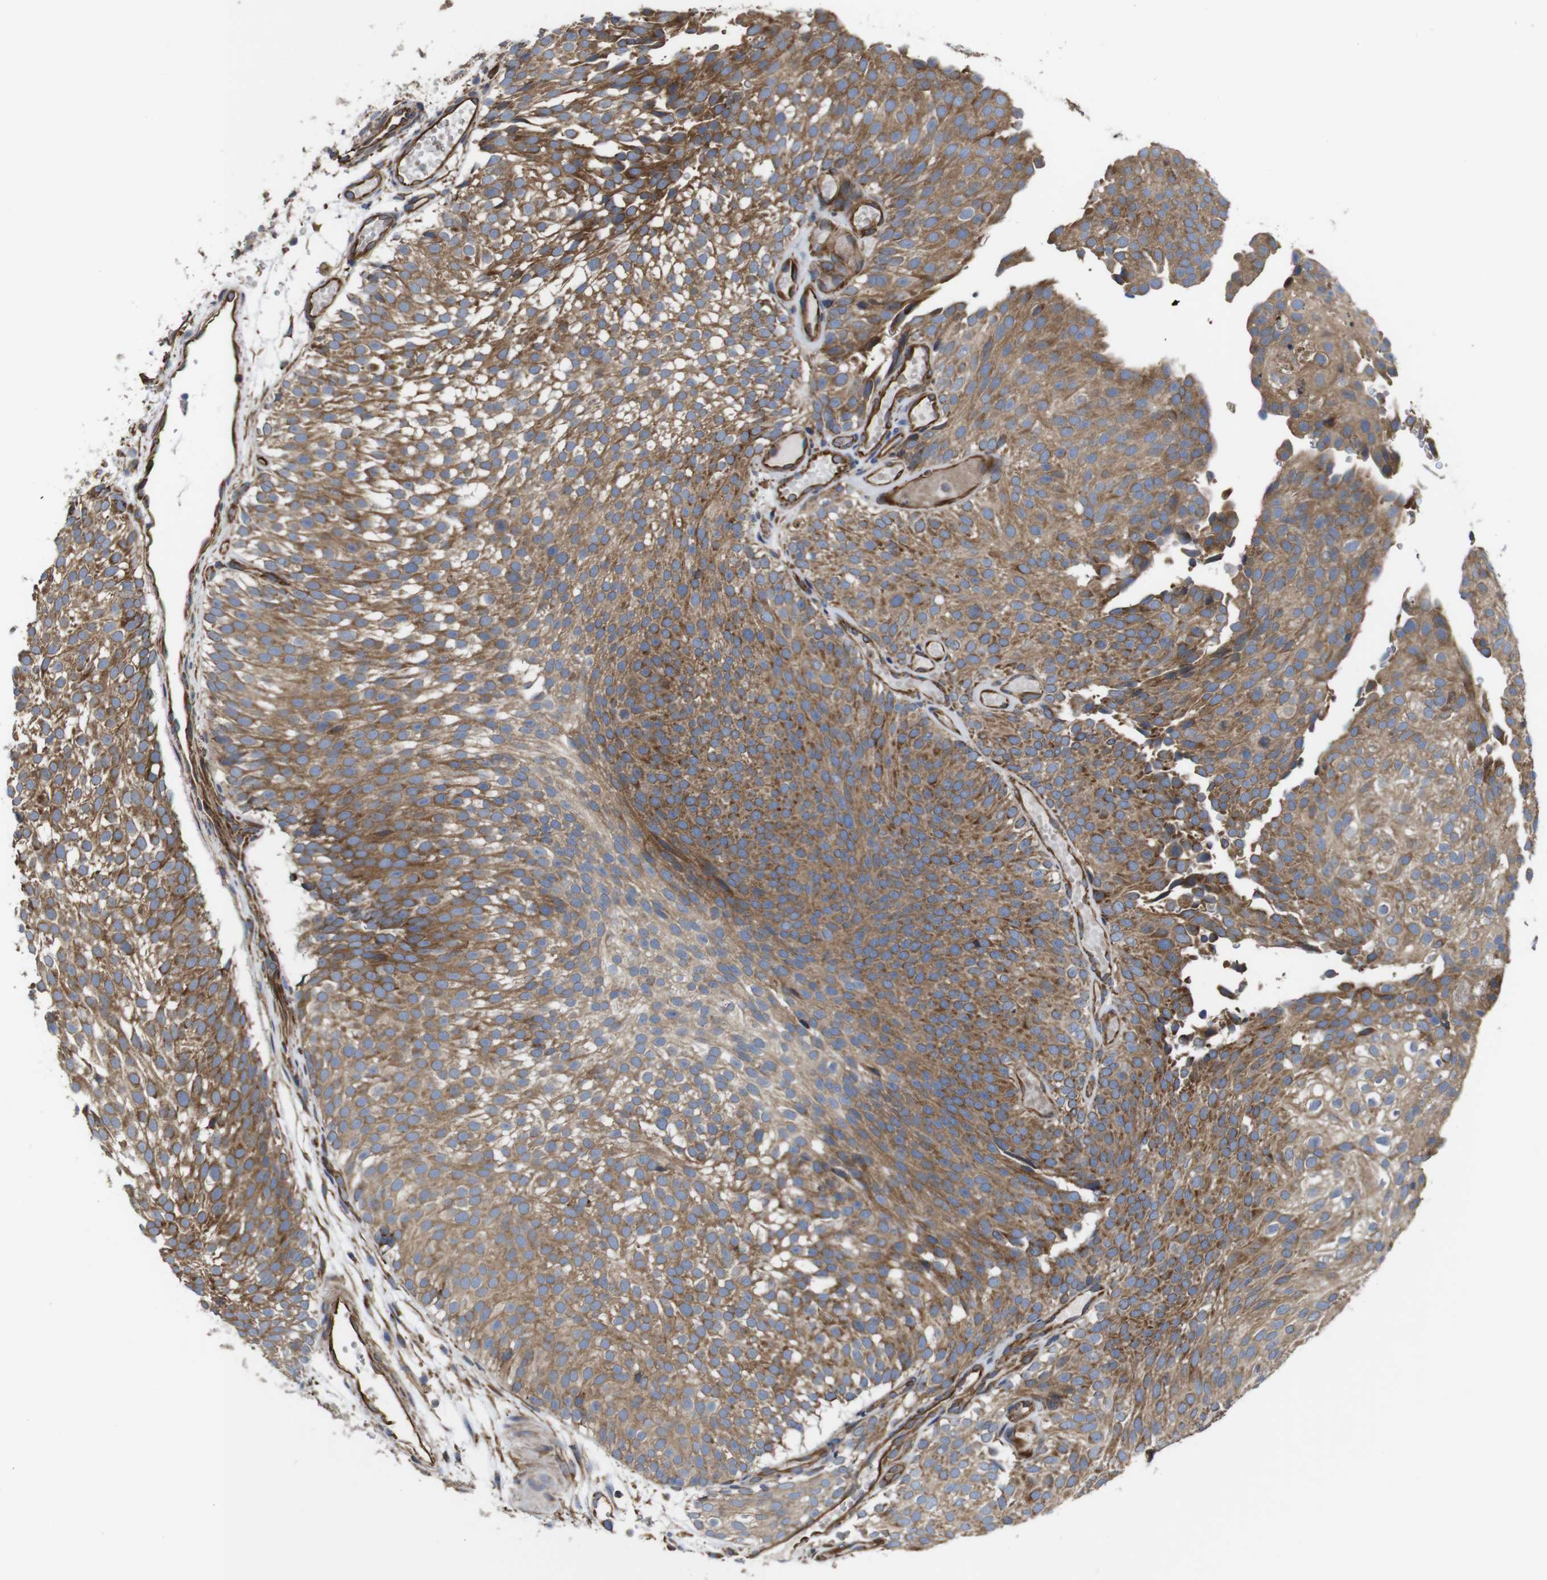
{"staining": {"intensity": "moderate", "quantity": ">75%", "location": "cytoplasmic/membranous"}, "tissue": "urothelial cancer", "cell_type": "Tumor cells", "image_type": "cancer", "snomed": [{"axis": "morphology", "description": "Urothelial carcinoma, Low grade"}, {"axis": "topography", "description": "Urinary bladder"}], "caption": "The photomicrograph exhibits a brown stain indicating the presence of a protein in the cytoplasmic/membranous of tumor cells in urothelial carcinoma (low-grade).", "gene": "POMK", "patient": {"sex": "male", "age": 78}}